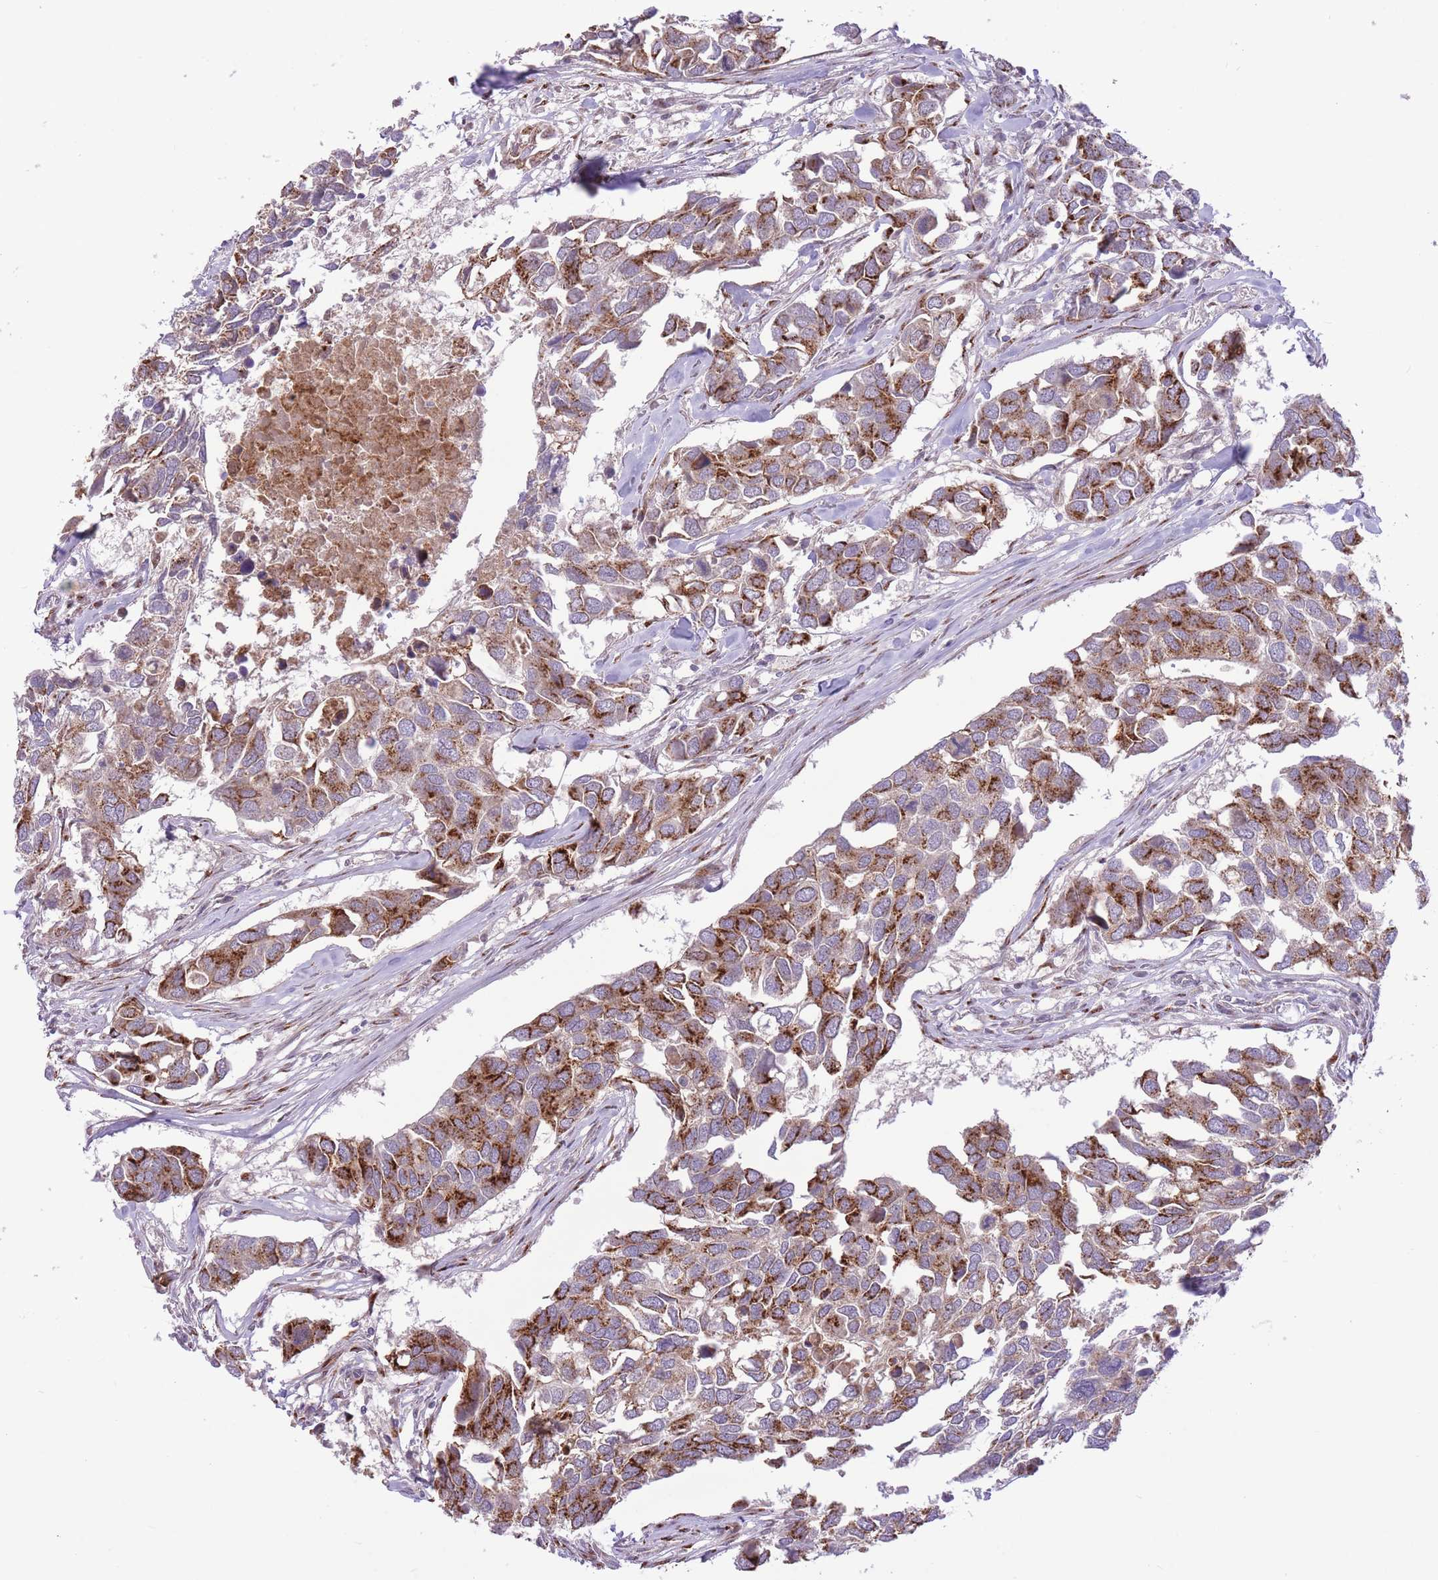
{"staining": {"intensity": "strong", "quantity": ">75%", "location": "cytoplasmic/membranous"}, "tissue": "breast cancer", "cell_type": "Tumor cells", "image_type": "cancer", "snomed": [{"axis": "morphology", "description": "Duct carcinoma"}, {"axis": "topography", "description": "Breast"}], "caption": "An immunohistochemistry (IHC) photomicrograph of tumor tissue is shown. Protein staining in brown highlights strong cytoplasmic/membranous positivity in breast cancer within tumor cells.", "gene": "ZBED5", "patient": {"sex": "female", "age": 83}}